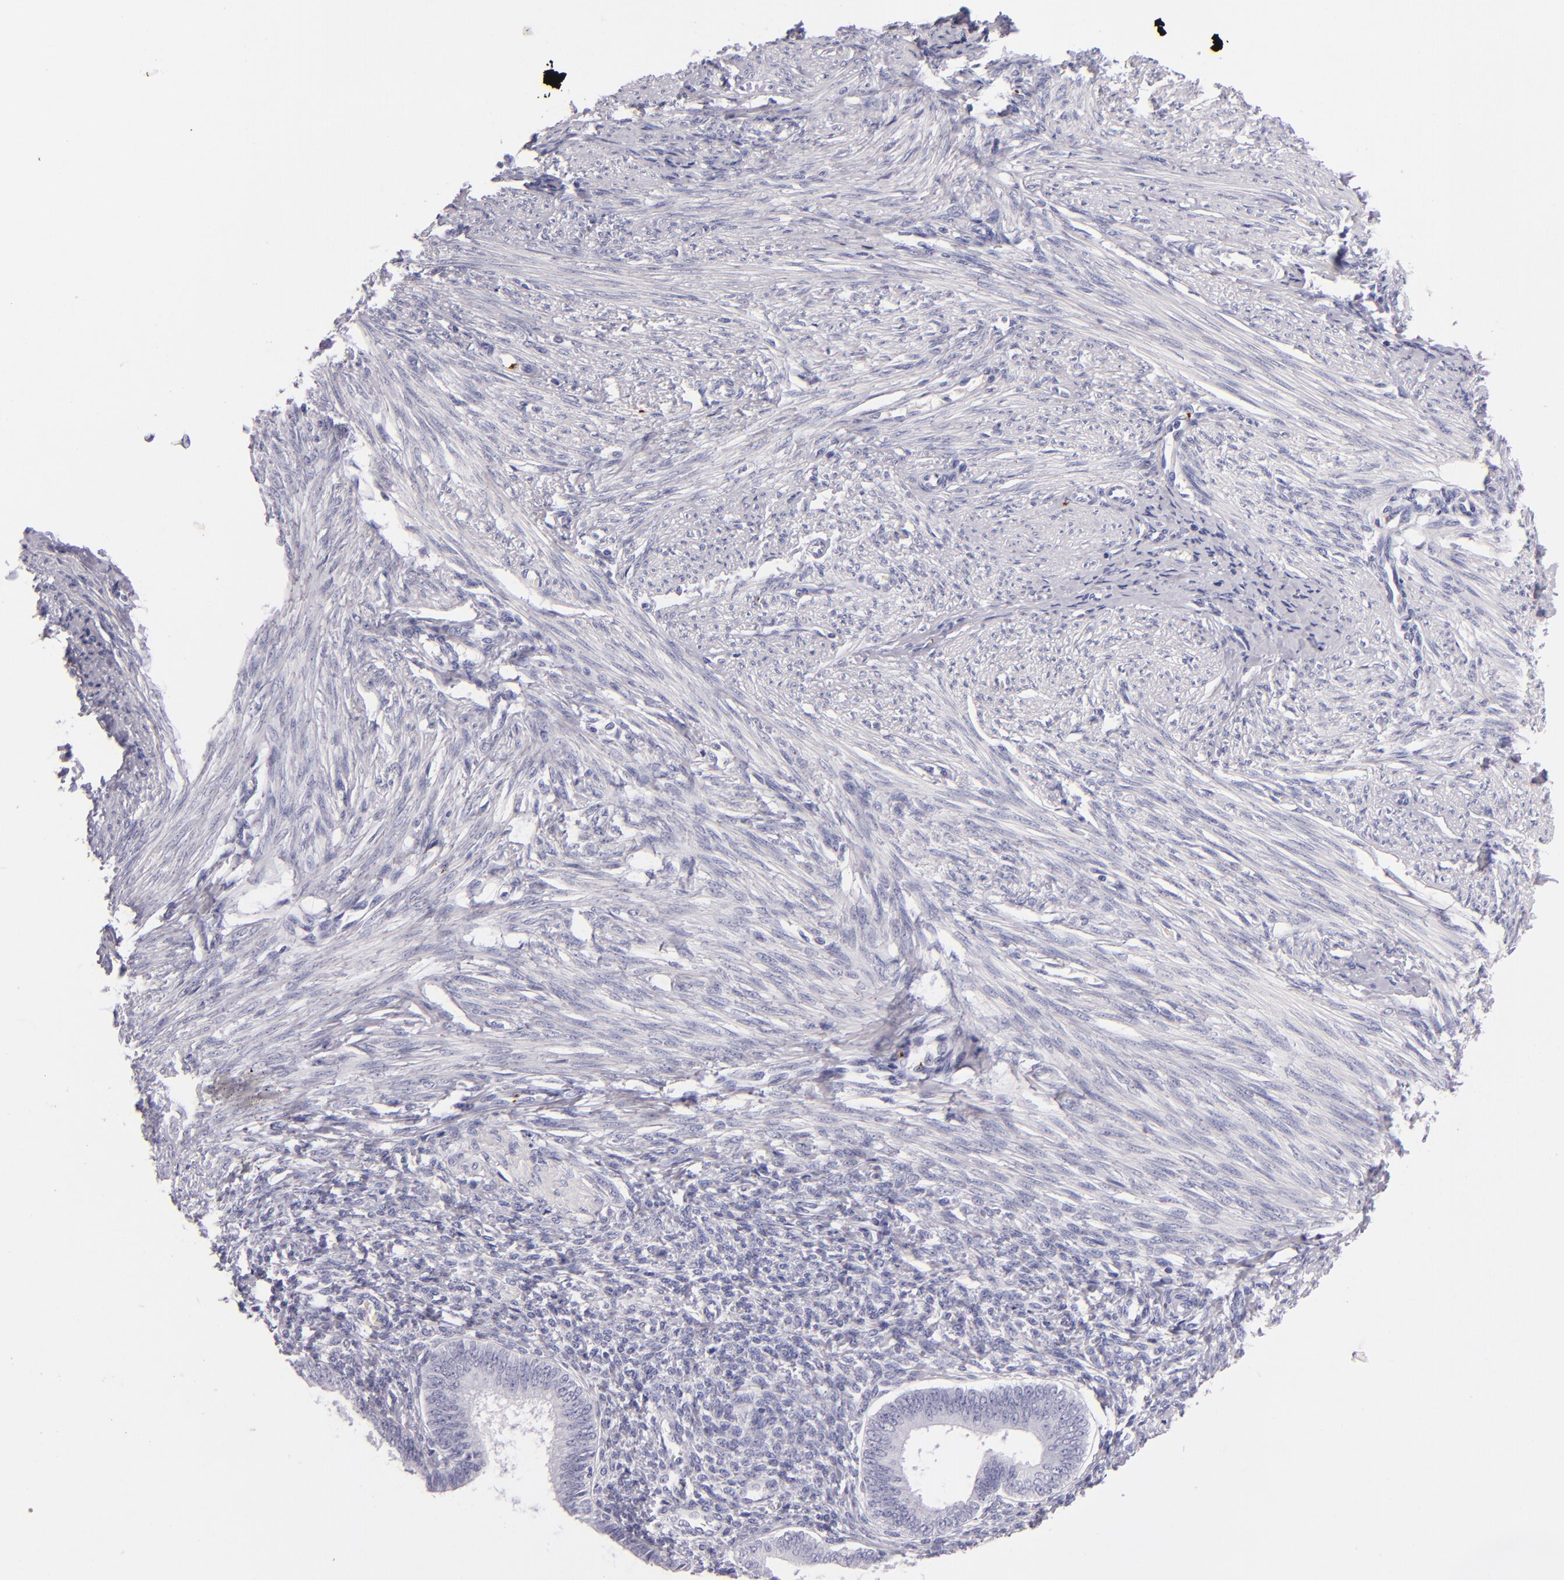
{"staining": {"intensity": "negative", "quantity": "none", "location": "none"}, "tissue": "endometrial cancer", "cell_type": "Tumor cells", "image_type": "cancer", "snomed": [{"axis": "morphology", "description": "Adenocarcinoma, NOS"}, {"axis": "topography", "description": "Endometrium"}], "caption": "High magnification brightfield microscopy of endometrial cancer stained with DAB (3,3'-diaminobenzidine) (brown) and counterstained with hematoxylin (blue): tumor cells show no significant positivity.", "gene": "GP1BA", "patient": {"sex": "female", "age": 63}}